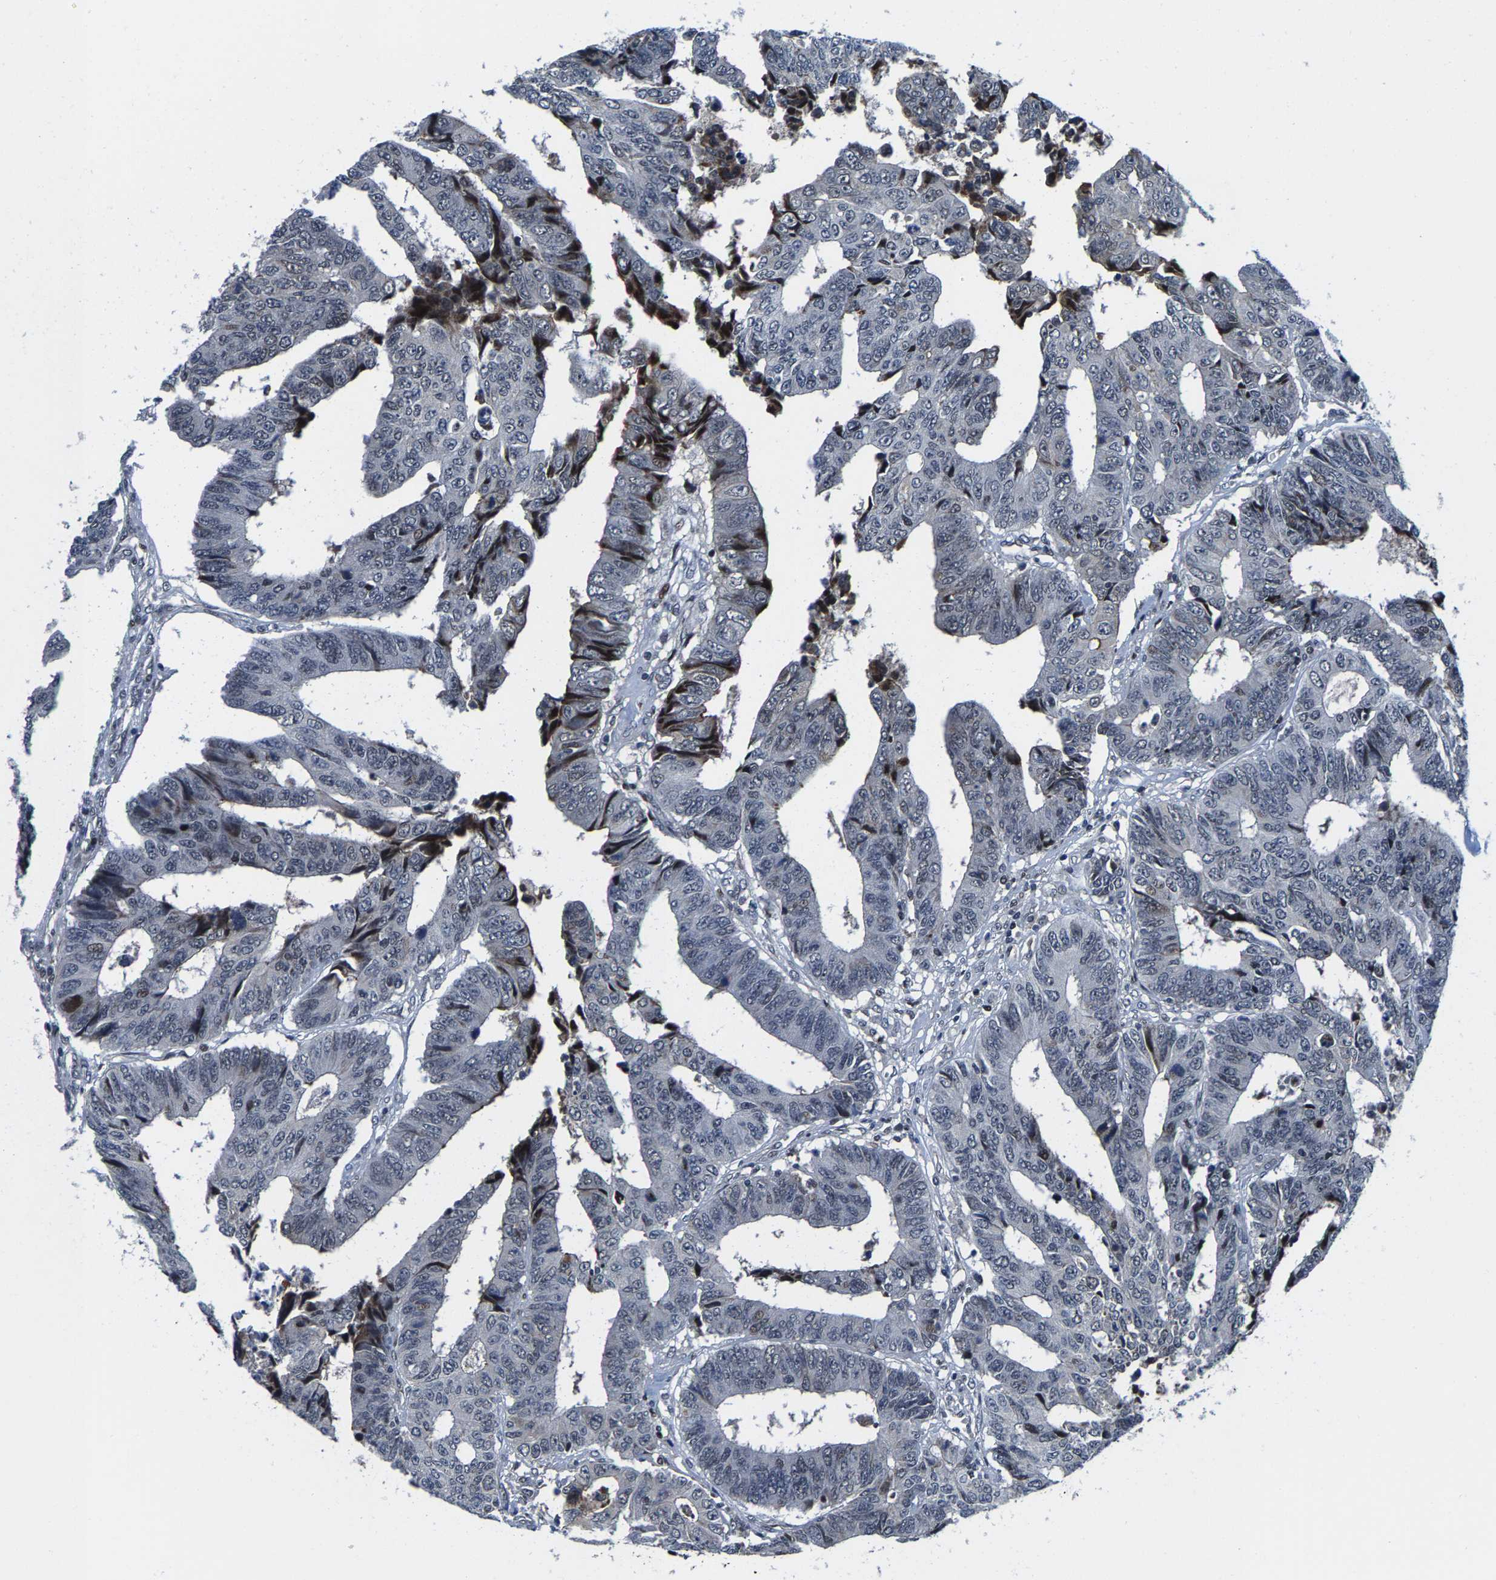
{"staining": {"intensity": "negative", "quantity": "none", "location": "none"}, "tissue": "colorectal cancer", "cell_type": "Tumor cells", "image_type": "cancer", "snomed": [{"axis": "morphology", "description": "Adenocarcinoma, NOS"}, {"axis": "topography", "description": "Rectum"}], "caption": "IHC histopathology image of neoplastic tissue: human adenocarcinoma (colorectal) stained with DAB (3,3'-diaminobenzidine) shows no significant protein staining in tumor cells.", "gene": "GTPBP10", "patient": {"sex": "male", "age": 84}}